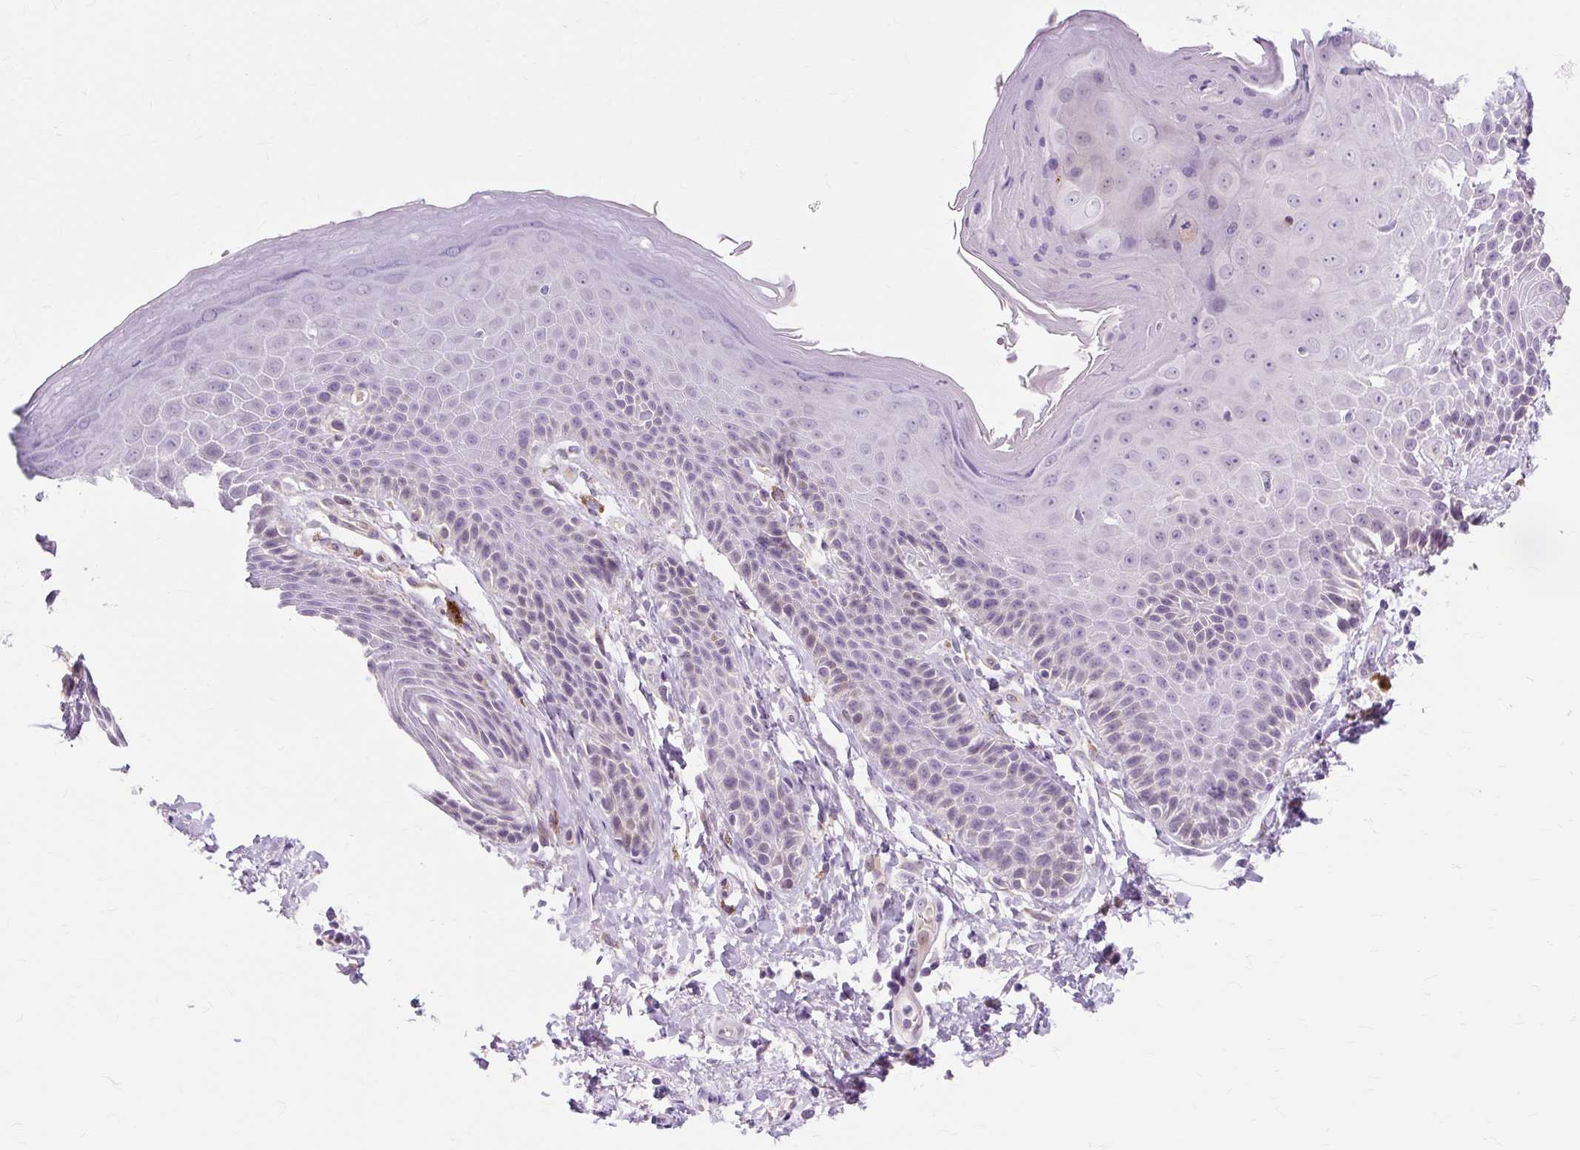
{"staining": {"intensity": "negative", "quantity": "none", "location": "none"}, "tissue": "skin", "cell_type": "Epidermal cells", "image_type": "normal", "snomed": [{"axis": "morphology", "description": "Normal tissue, NOS"}, {"axis": "topography", "description": "Peripheral nerve tissue"}], "caption": "Immunohistochemistry micrograph of normal skin: skin stained with DAB (3,3'-diaminobenzidine) displays no significant protein positivity in epidermal cells.", "gene": "ZNF35", "patient": {"sex": "male", "age": 51}}